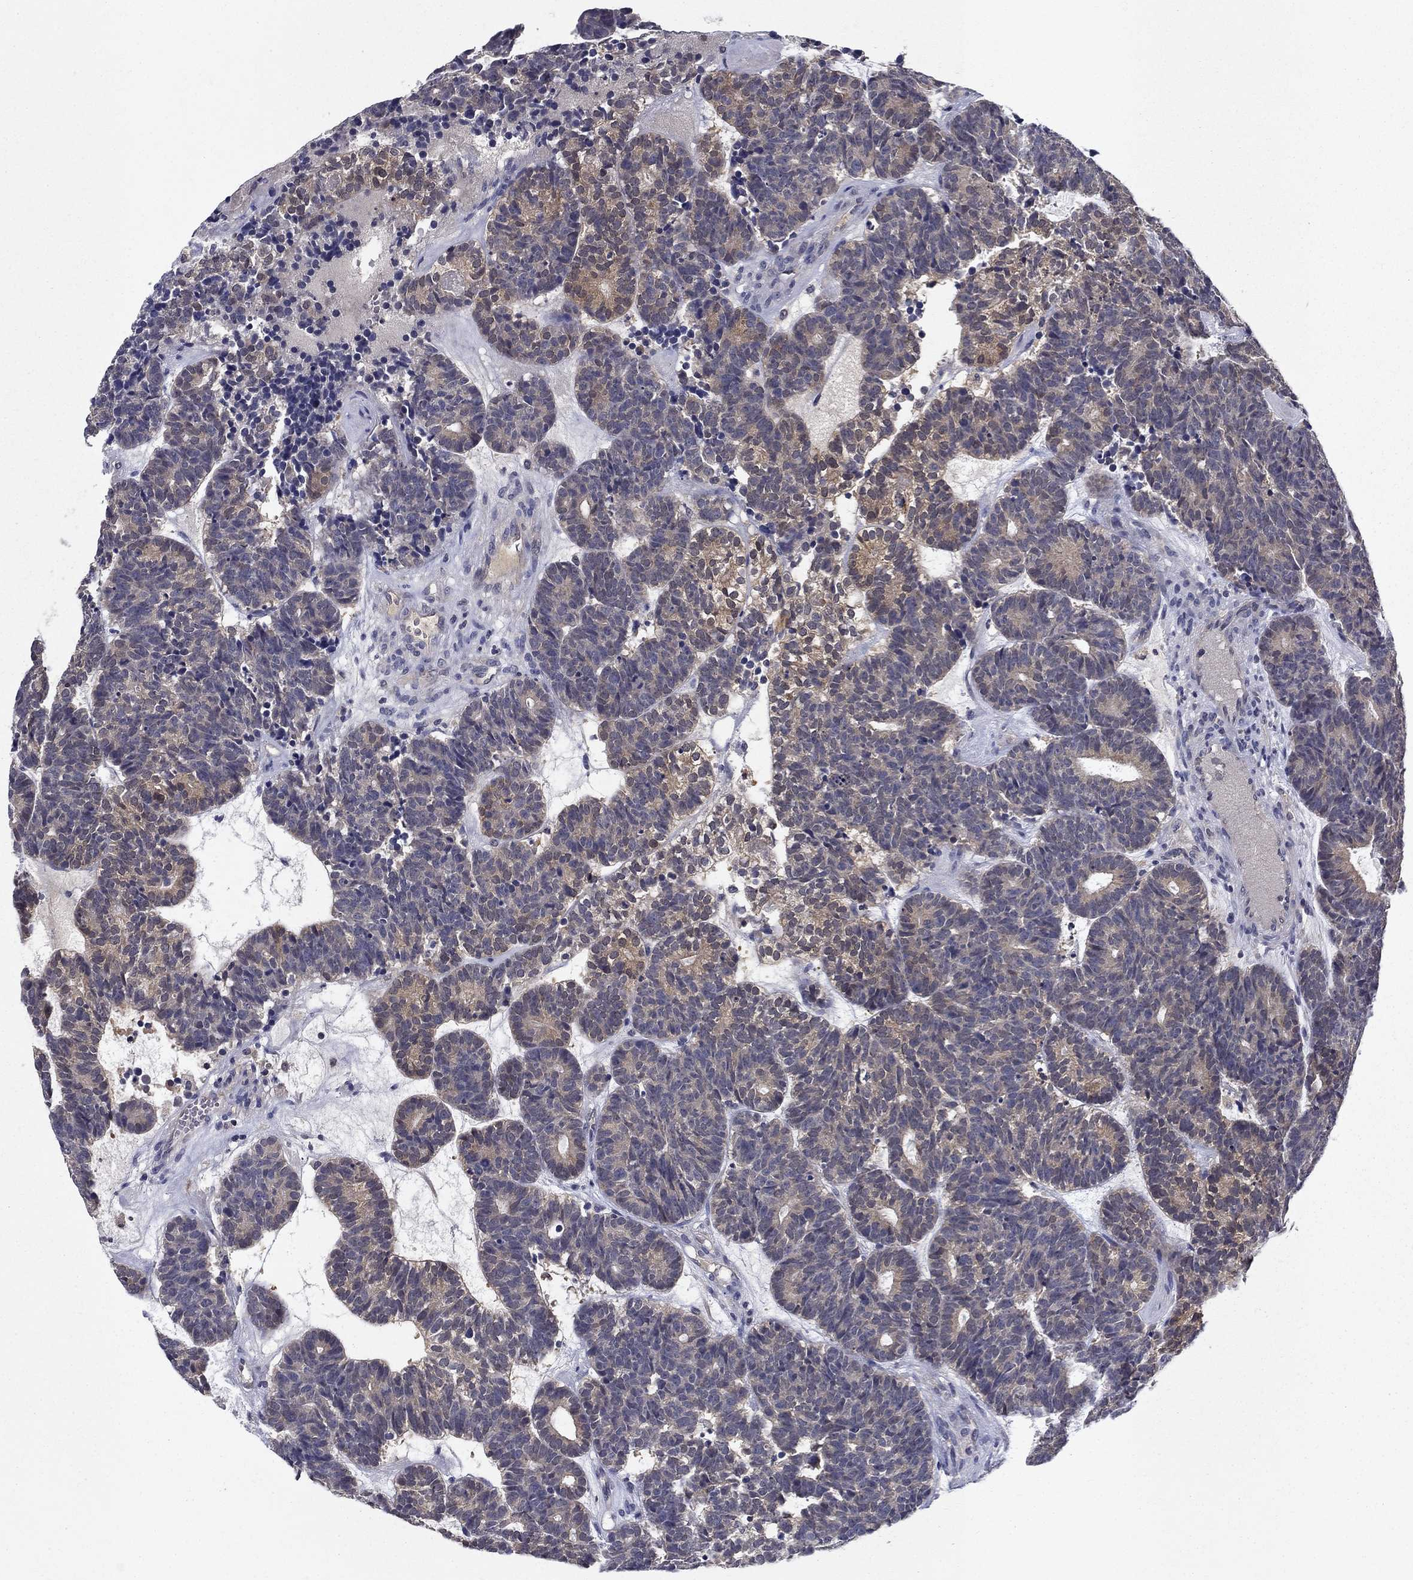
{"staining": {"intensity": "weak", "quantity": "25%-75%", "location": "cytoplasmic/membranous"}, "tissue": "head and neck cancer", "cell_type": "Tumor cells", "image_type": "cancer", "snomed": [{"axis": "morphology", "description": "Adenocarcinoma, NOS"}, {"axis": "topography", "description": "Head-Neck"}], "caption": "This image exhibits head and neck adenocarcinoma stained with immunohistochemistry to label a protein in brown. The cytoplasmic/membranous of tumor cells show weak positivity for the protein. Nuclei are counter-stained blue.", "gene": "GLTP", "patient": {"sex": "female", "age": 81}}